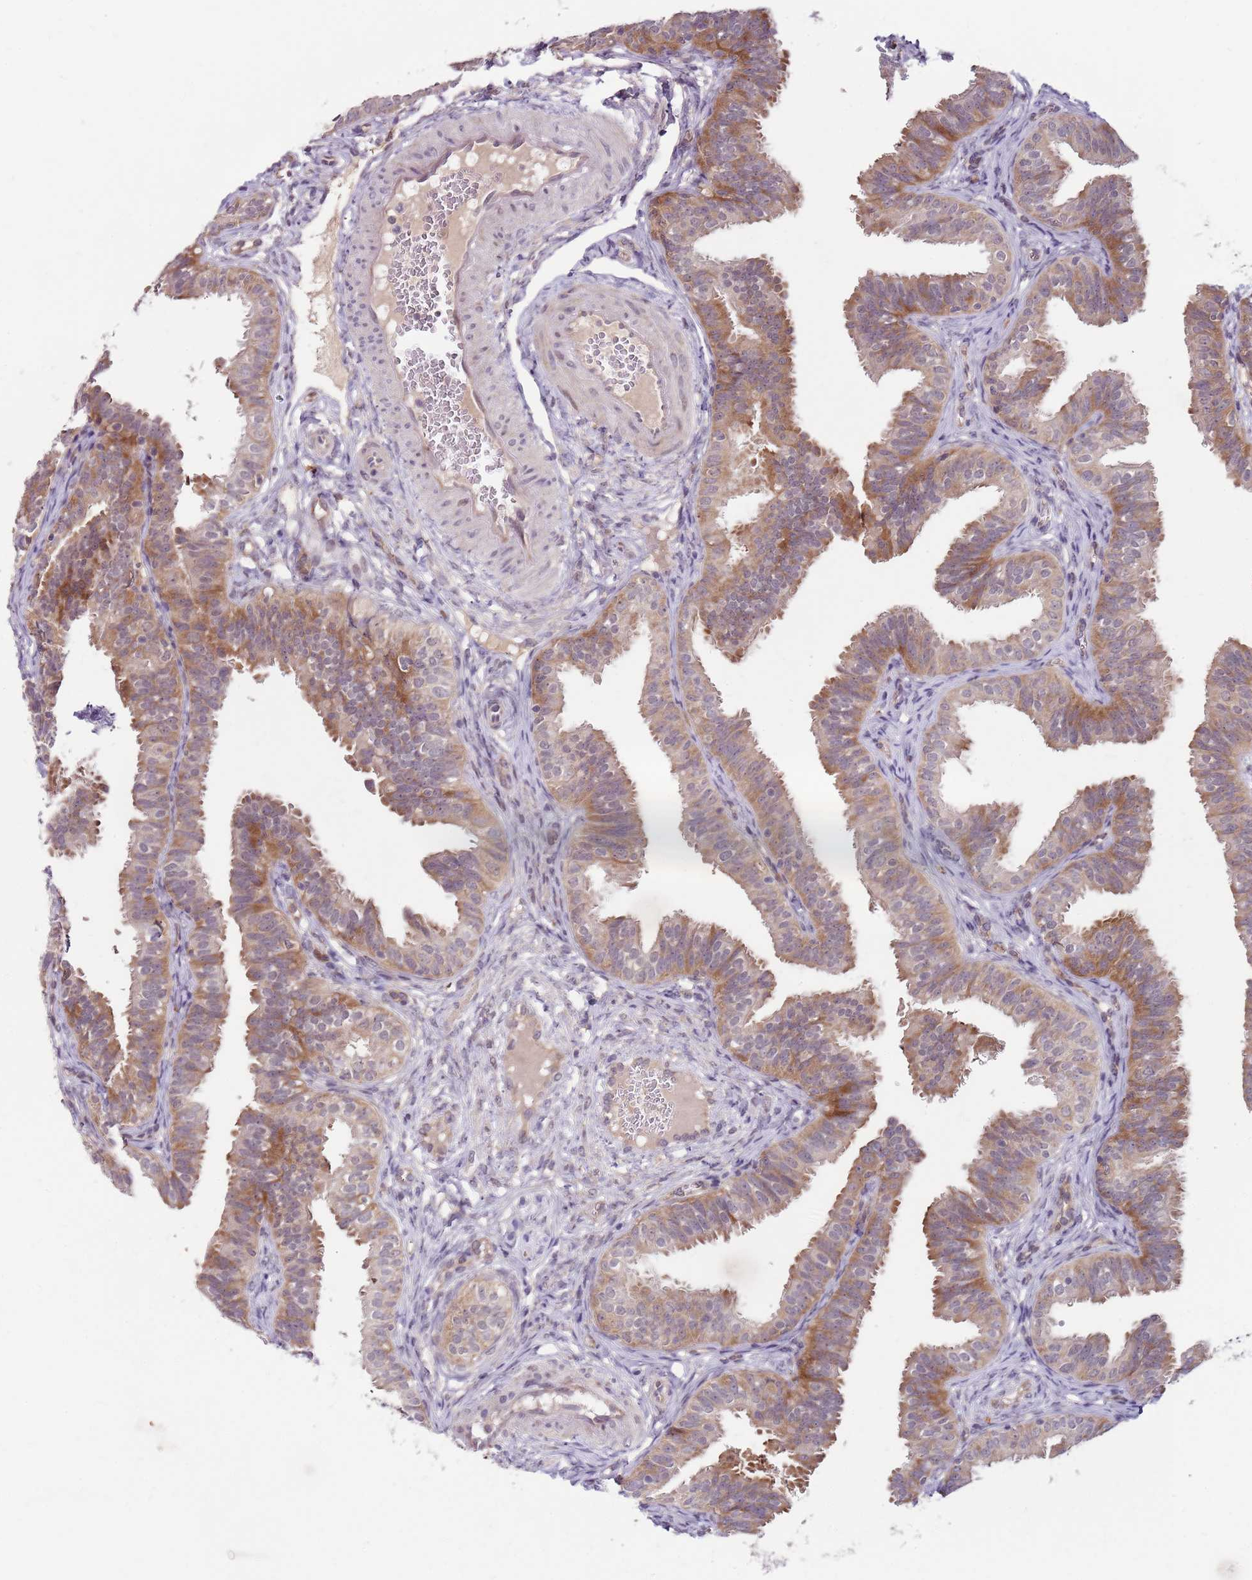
{"staining": {"intensity": "moderate", "quantity": ">75%", "location": "cytoplasmic/membranous"}, "tissue": "fallopian tube", "cell_type": "Glandular cells", "image_type": "normal", "snomed": [{"axis": "morphology", "description": "Normal tissue, NOS"}, {"axis": "topography", "description": "Fallopian tube"}], "caption": "This photomicrograph displays immunohistochemistry staining of benign fallopian tube, with medium moderate cytoplasmic/membranous staining in approximately >75% of glandular cells.", "gene": "FBXL22", "patient": {"sex": "female", "age": 35}}